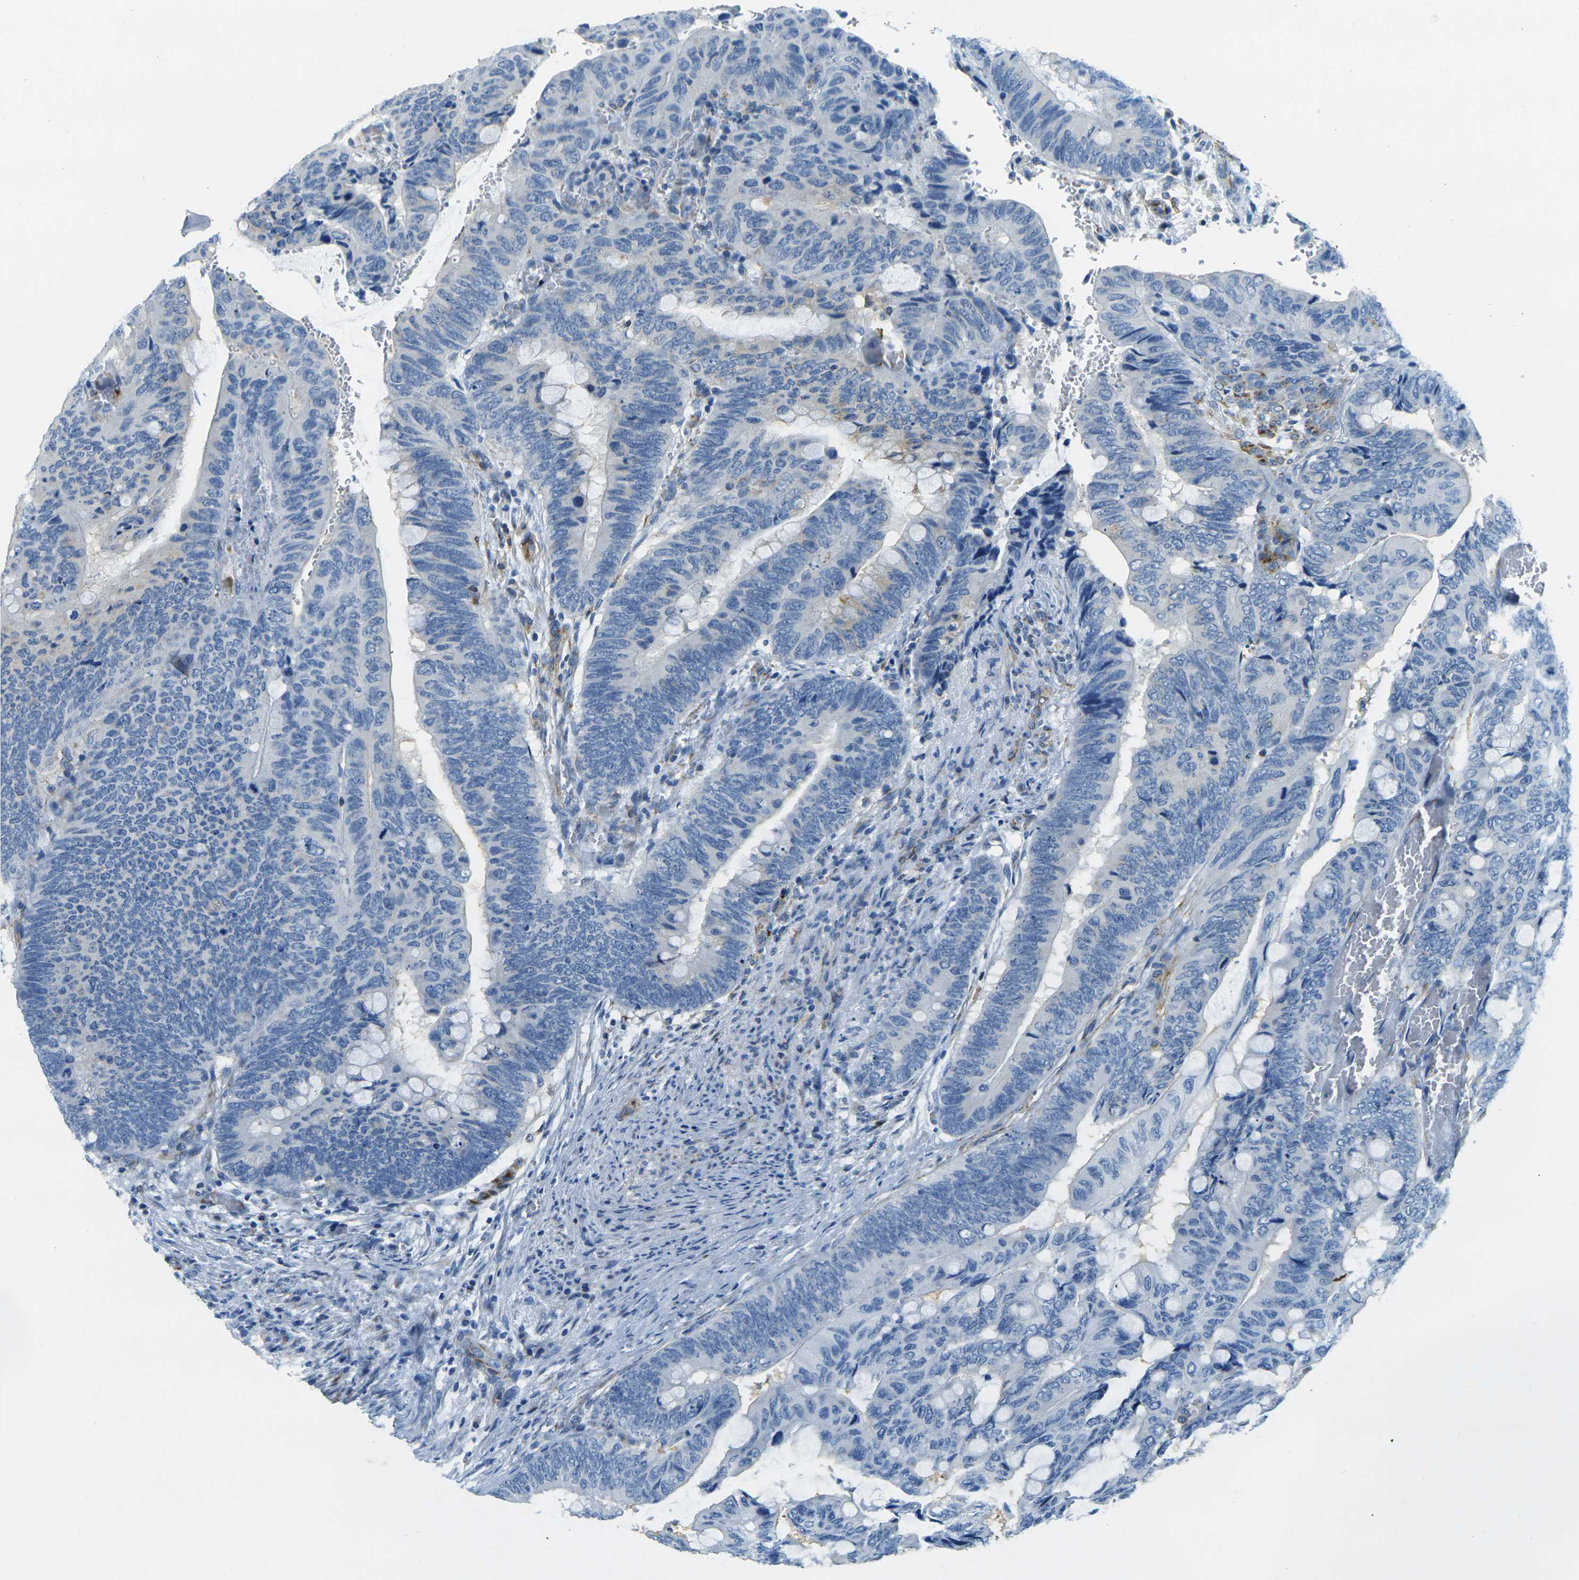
{"staining": {"intensity": "negative", "quantity": "none", "location": "none"}, "tissue": "colorectal cancer", "cell_type": "Tumor cells", "image_type": "cancer", "snomed": [{"axis": "morphology", "description": "Normal tissue, NOS"}, {"axis": "morphology", "description": "Adenocarcinoma, NOS"}, {"axis": "topography", "description": "Rectum"}, {"axis": "topography", "description": "Peripheral nerve tissue"}], "caption": "Immunohistochemistry of human adenocarcinoma (colorectal) reveals no positivity in tumor cells.", "gene": "SORT1", "patient": {"sex": "male", "age": 92}}